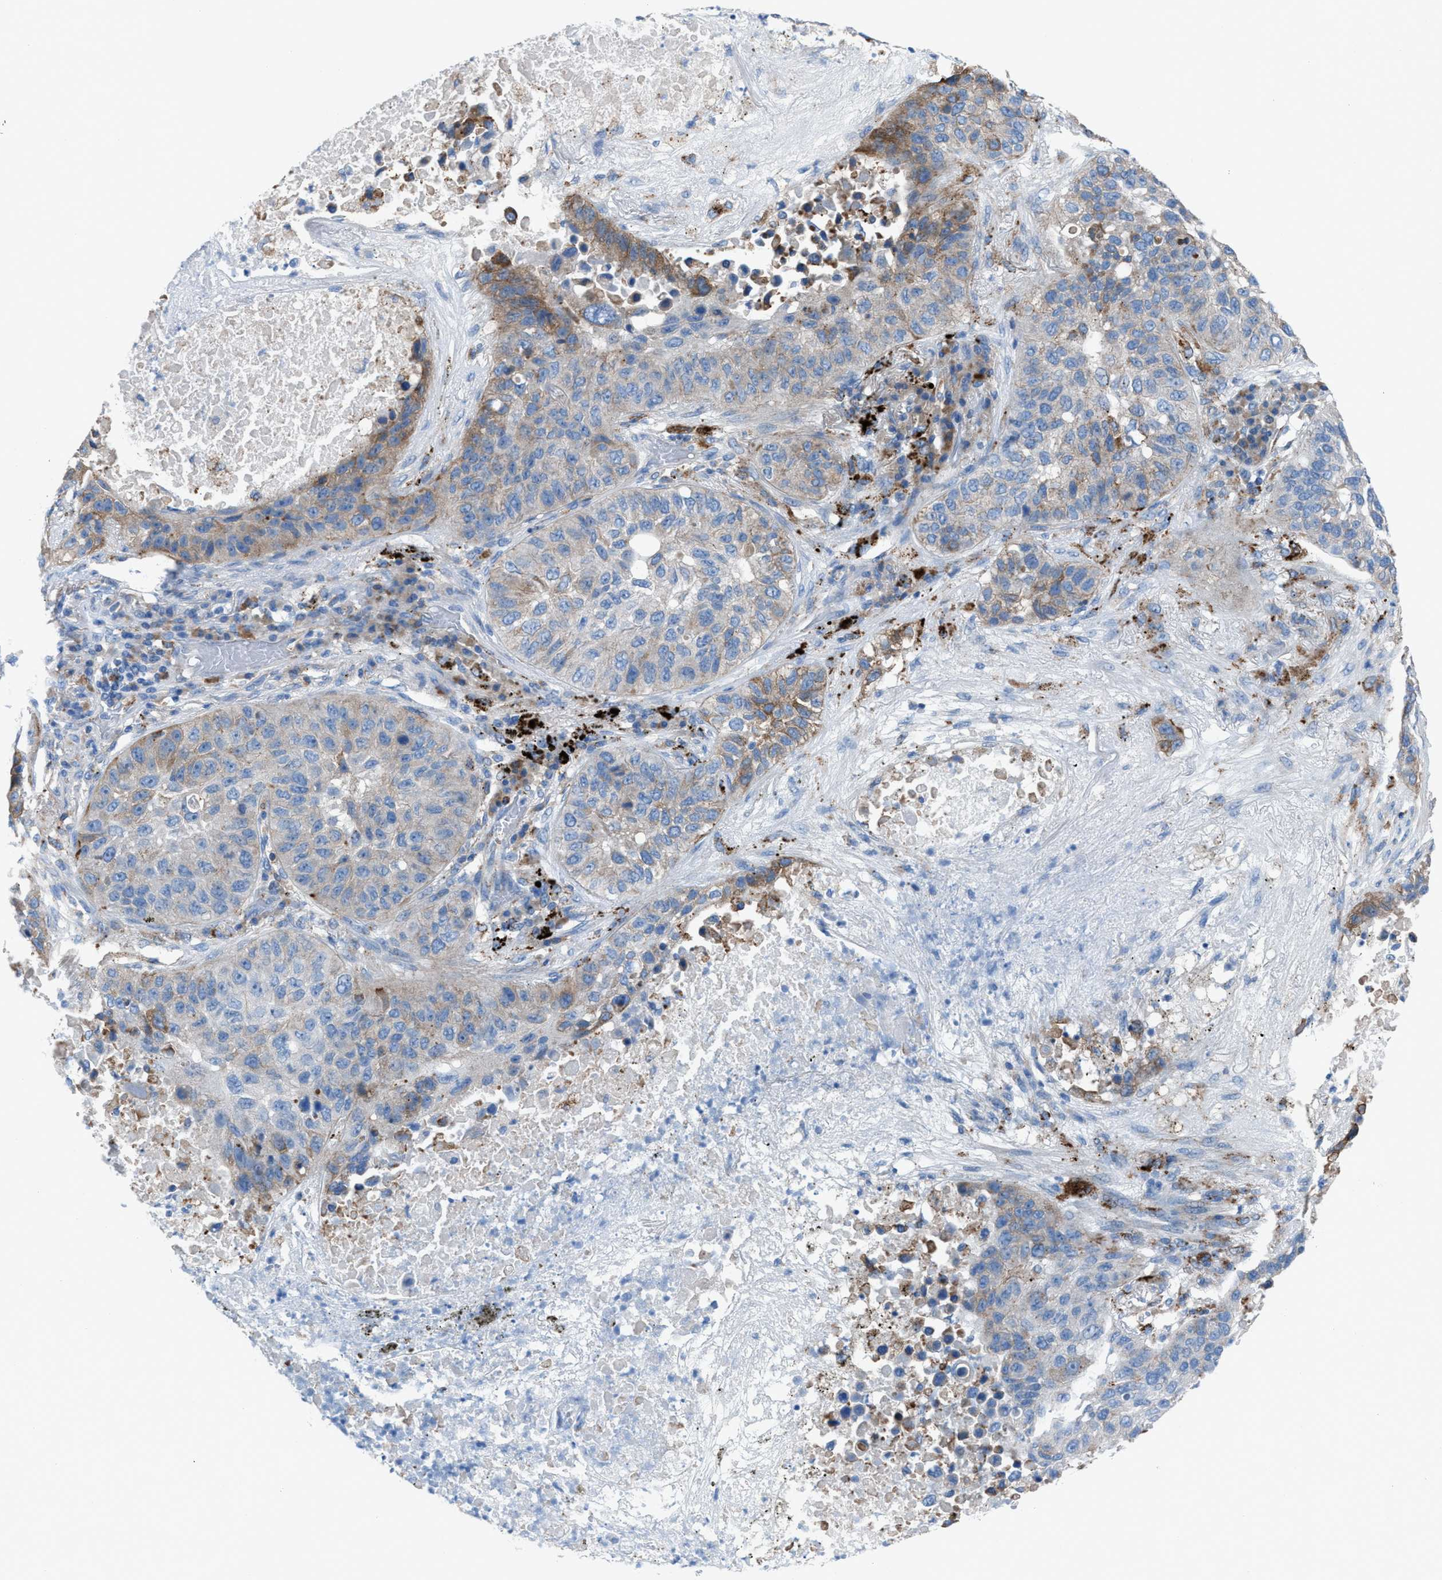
{"staining": {"intensity": "moderate", "quantity": "25%-75%", "location": "cytoplasmic/membranous"}, "tissue": "lung cancer", "cell_type": "Tumor cells", "image_type": "cancer", "snomed": [{"axis": "morphology", "description": "Squamous cell carcinoma, NOS"}, {"axis": "topography", "description": "Lung"}], "caption": "Human squamous cell carcinoma (lung) stained for a protein (brown) demonstrates moderate cytoplasmic/membranous positive staining in approximately 25%-75% of tumor cells.", "gene": "CD1B", "patient": {"sex": "male", "age": 57}}